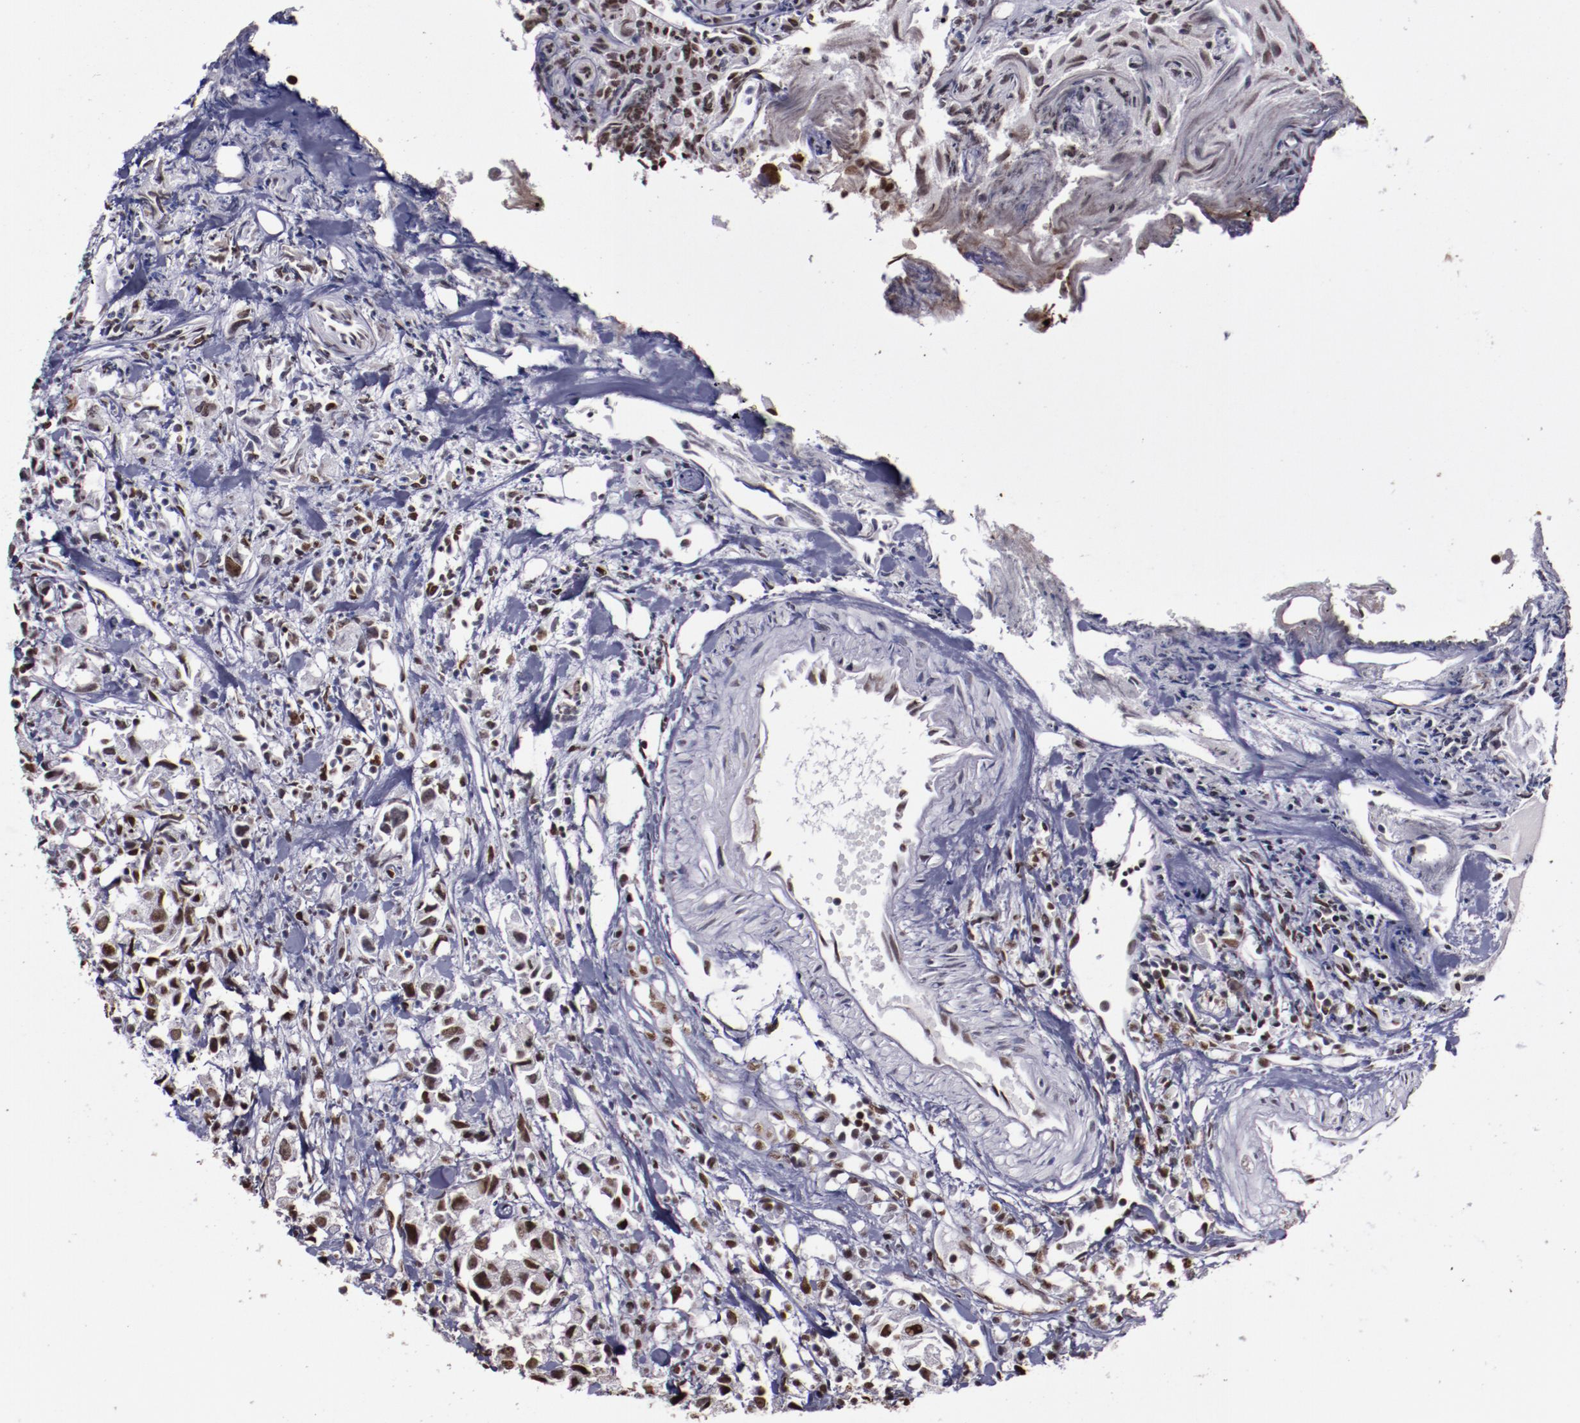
{"staining": {"intensity": "strong", "quantity": ">75%", "location": "nuclear"}, "tissue": "urothelial cancer", "cell_type": "Tumor cells", "image_type": "cancer", "snomed": [{"axis": "morphology", "description": "Urothelial carcinoma, High grade"}, {"axis": "topography", "description": "Urinary bladder"}], "caption": "High-grade urothelial carcinoma tissue exhibits strong nuclear staining in approximately >75% of tumor cells", "gene": "APEX1", "patient": {"sex": "female", "age": 75}}